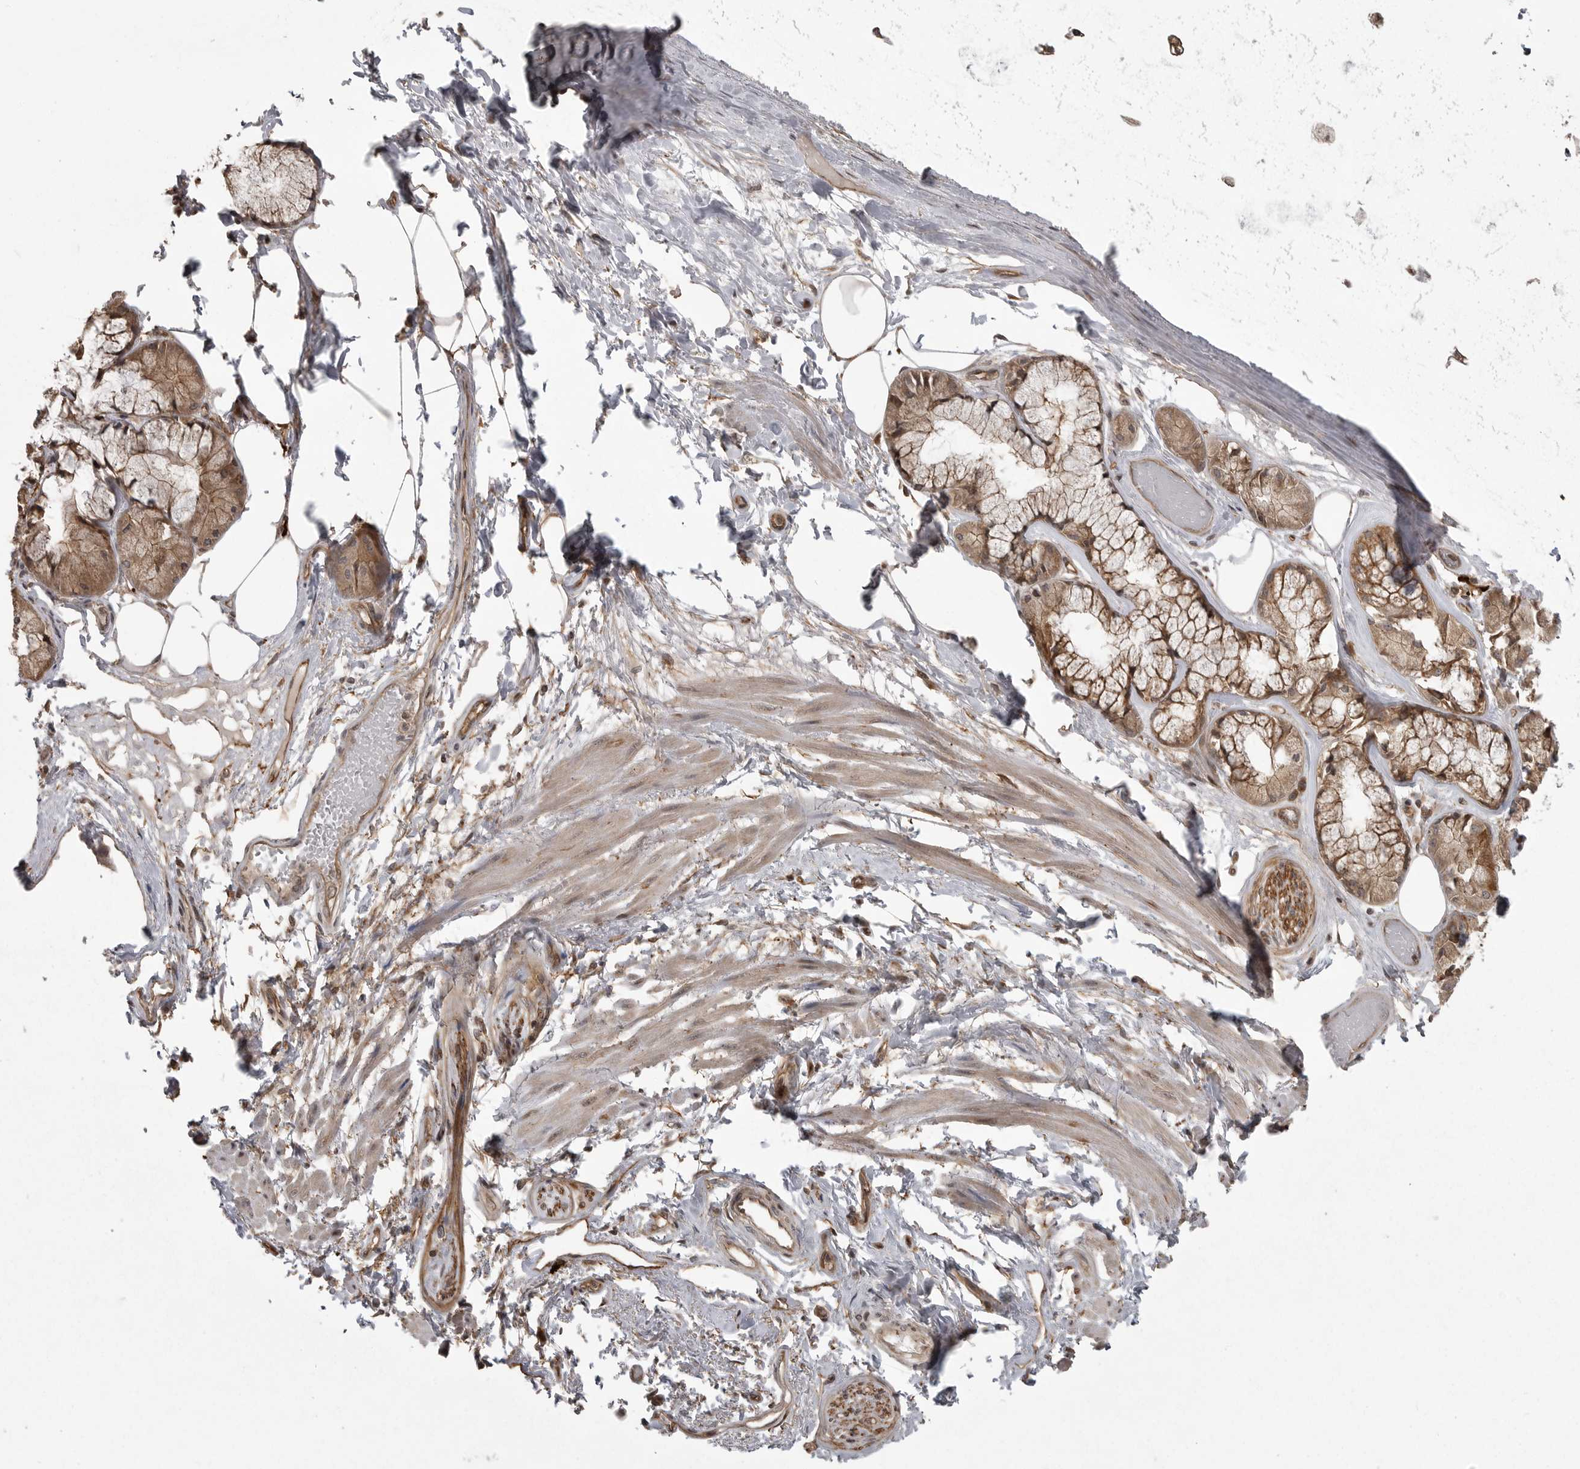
{"staining": {"intensity": "moderate", "quantity": "25%-75%", "location": "cytoplasmic/membranous"}, "tissue": "adipose tissue", "cell_type": "Adipocytes", "image_type": "normal", "snomed": [{"axis": "morphology", "description": "Normal tissue, NOS"}, {"axis": "topography", "description": "Bronchus"}], "caption": "Adipocytes reveal medium levels of moderate cytoplasmic/membranous staining in approximately 25%-75% of cells in normal human adipose tissue.", "gene": "DNAJC8", "patient": {"sex": "male", "age": 66}}